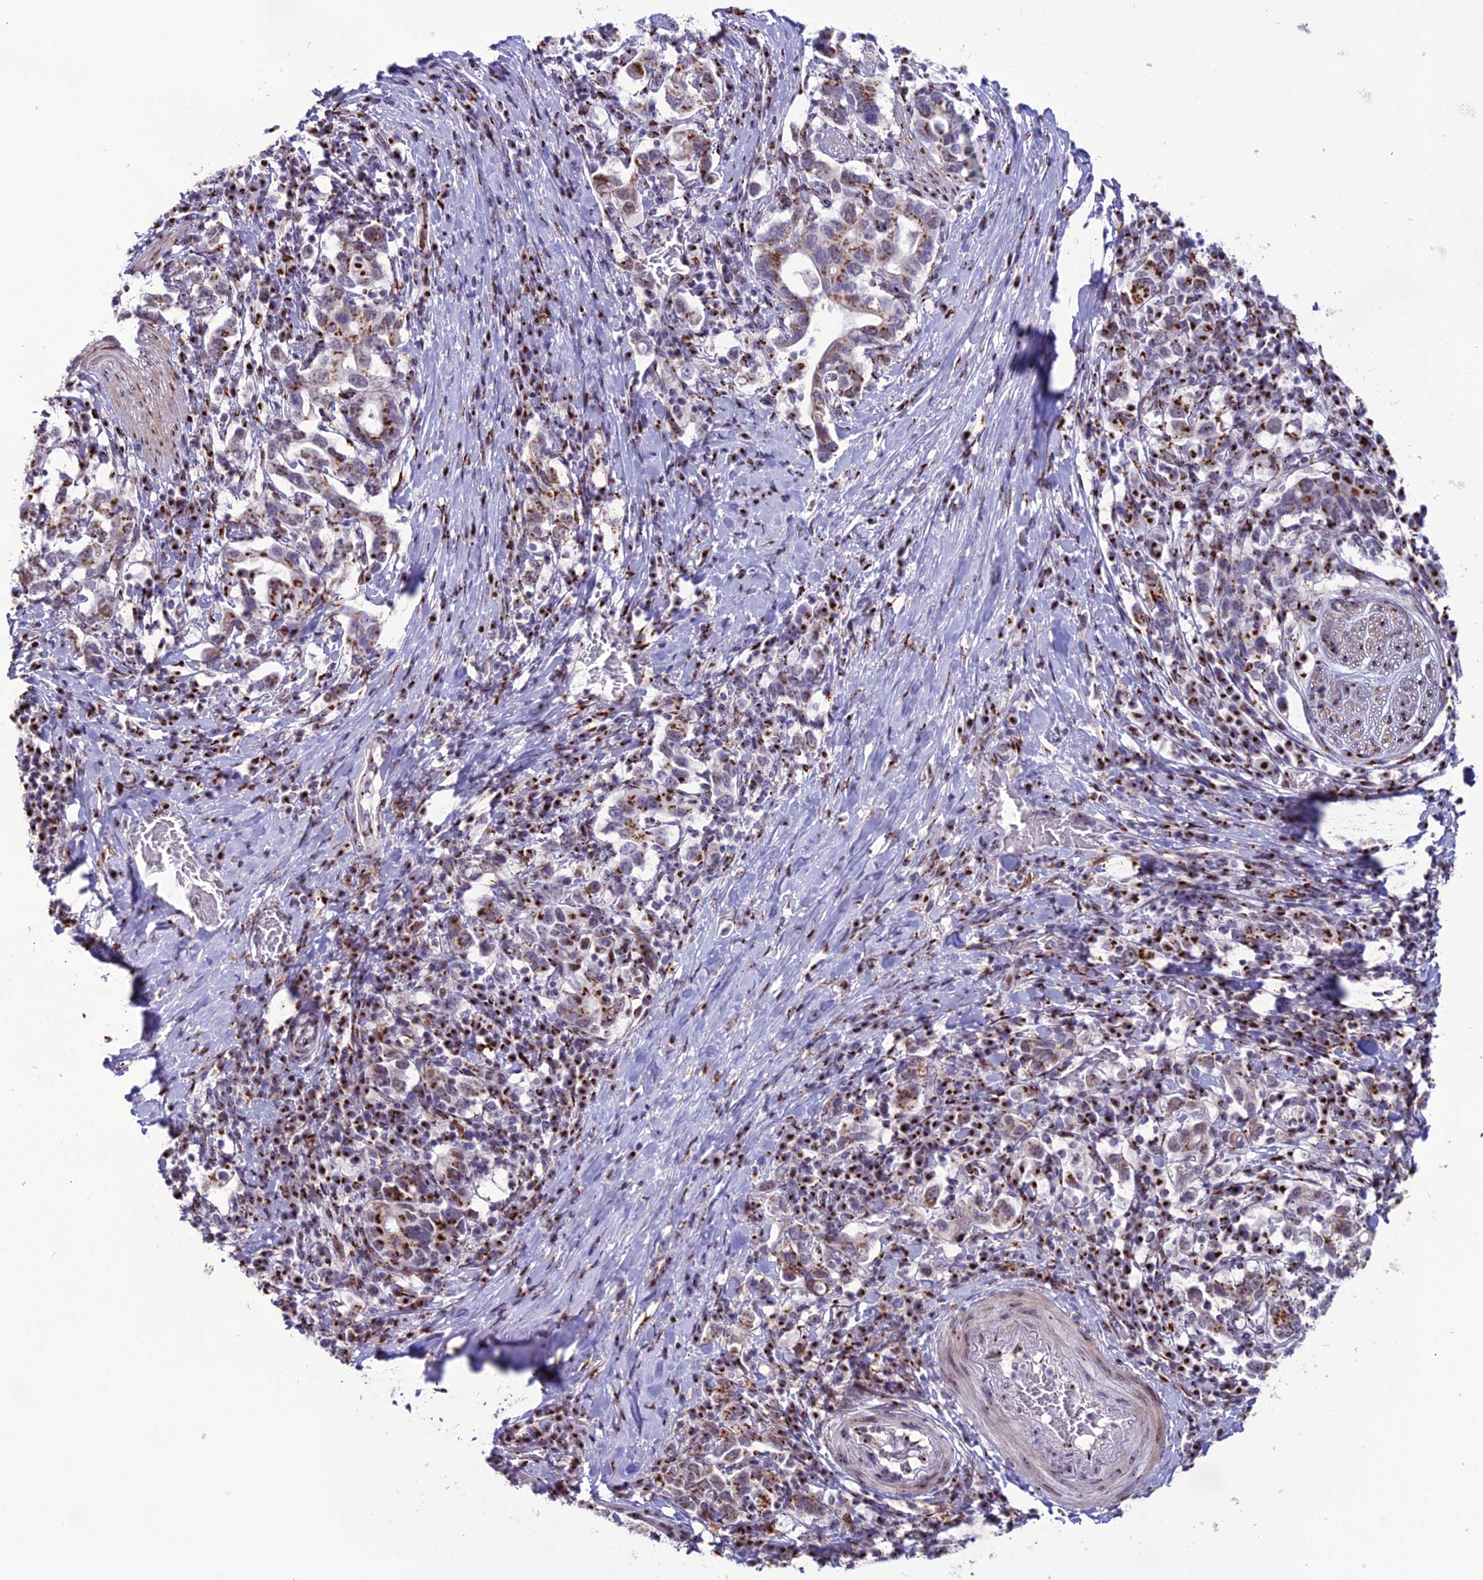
{"staining": {"intensity": "strong", "quantity": "25%-75%", "location": "cytoplasmic/membranous"}, "tissue": "stomach cancer", "cell_type": "Tumor cells", "image_type": "cancer", "snomed": [{"axis": "morphology", "description": "Adenocarcinoma, NOS"}, {"axis": "topography", "description": "Stomach, upper"}, {"axis": "topography", "description": "Stomach"}], "caption": "Immunohistochemical staining of adenocarcinoma (stomach) demonstrates strong cytoplasmic/membranous protein expression in approximately 25%-75% of tumor cells.", "gene": "PLEKHA4", "patient": {"sex": "male", "age": 62}}